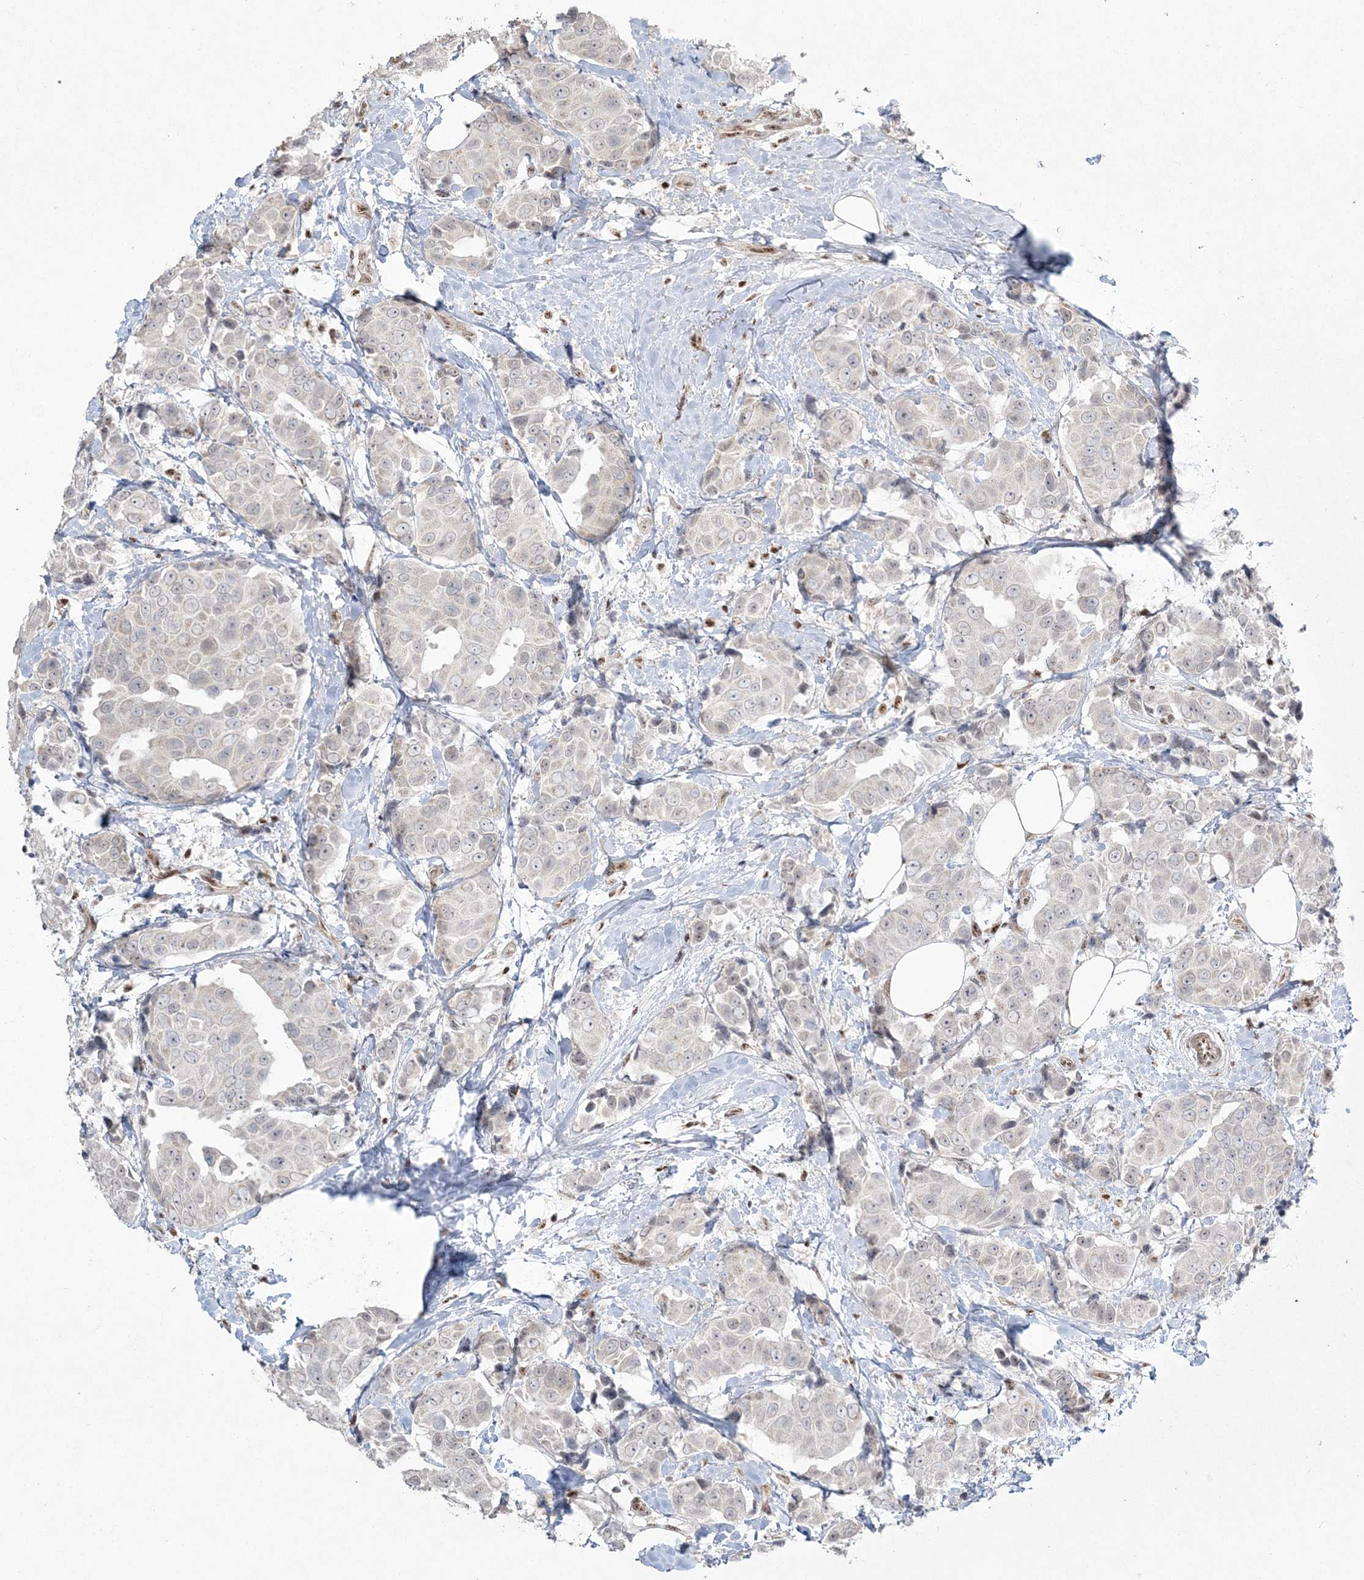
{"staining": {"intensity": "negative", "quantity": "none", "location": "none"}, "tissue": "breast cancer", "cell_type": "Tumor cells", "image_type": "cancer", "snomed": [{"axis": "morphology", "description": "Normal tissue, NOS"}, {"axis": "morphology", "description": "Duct carcinoma"}, {"axis": "topography", "description": "Breast"}], "caption": "Image shows no significant protein expression in tumor cells of breast cancer.", "gene": "RBM17", "patient": {"sex": "female", "age": 39}}